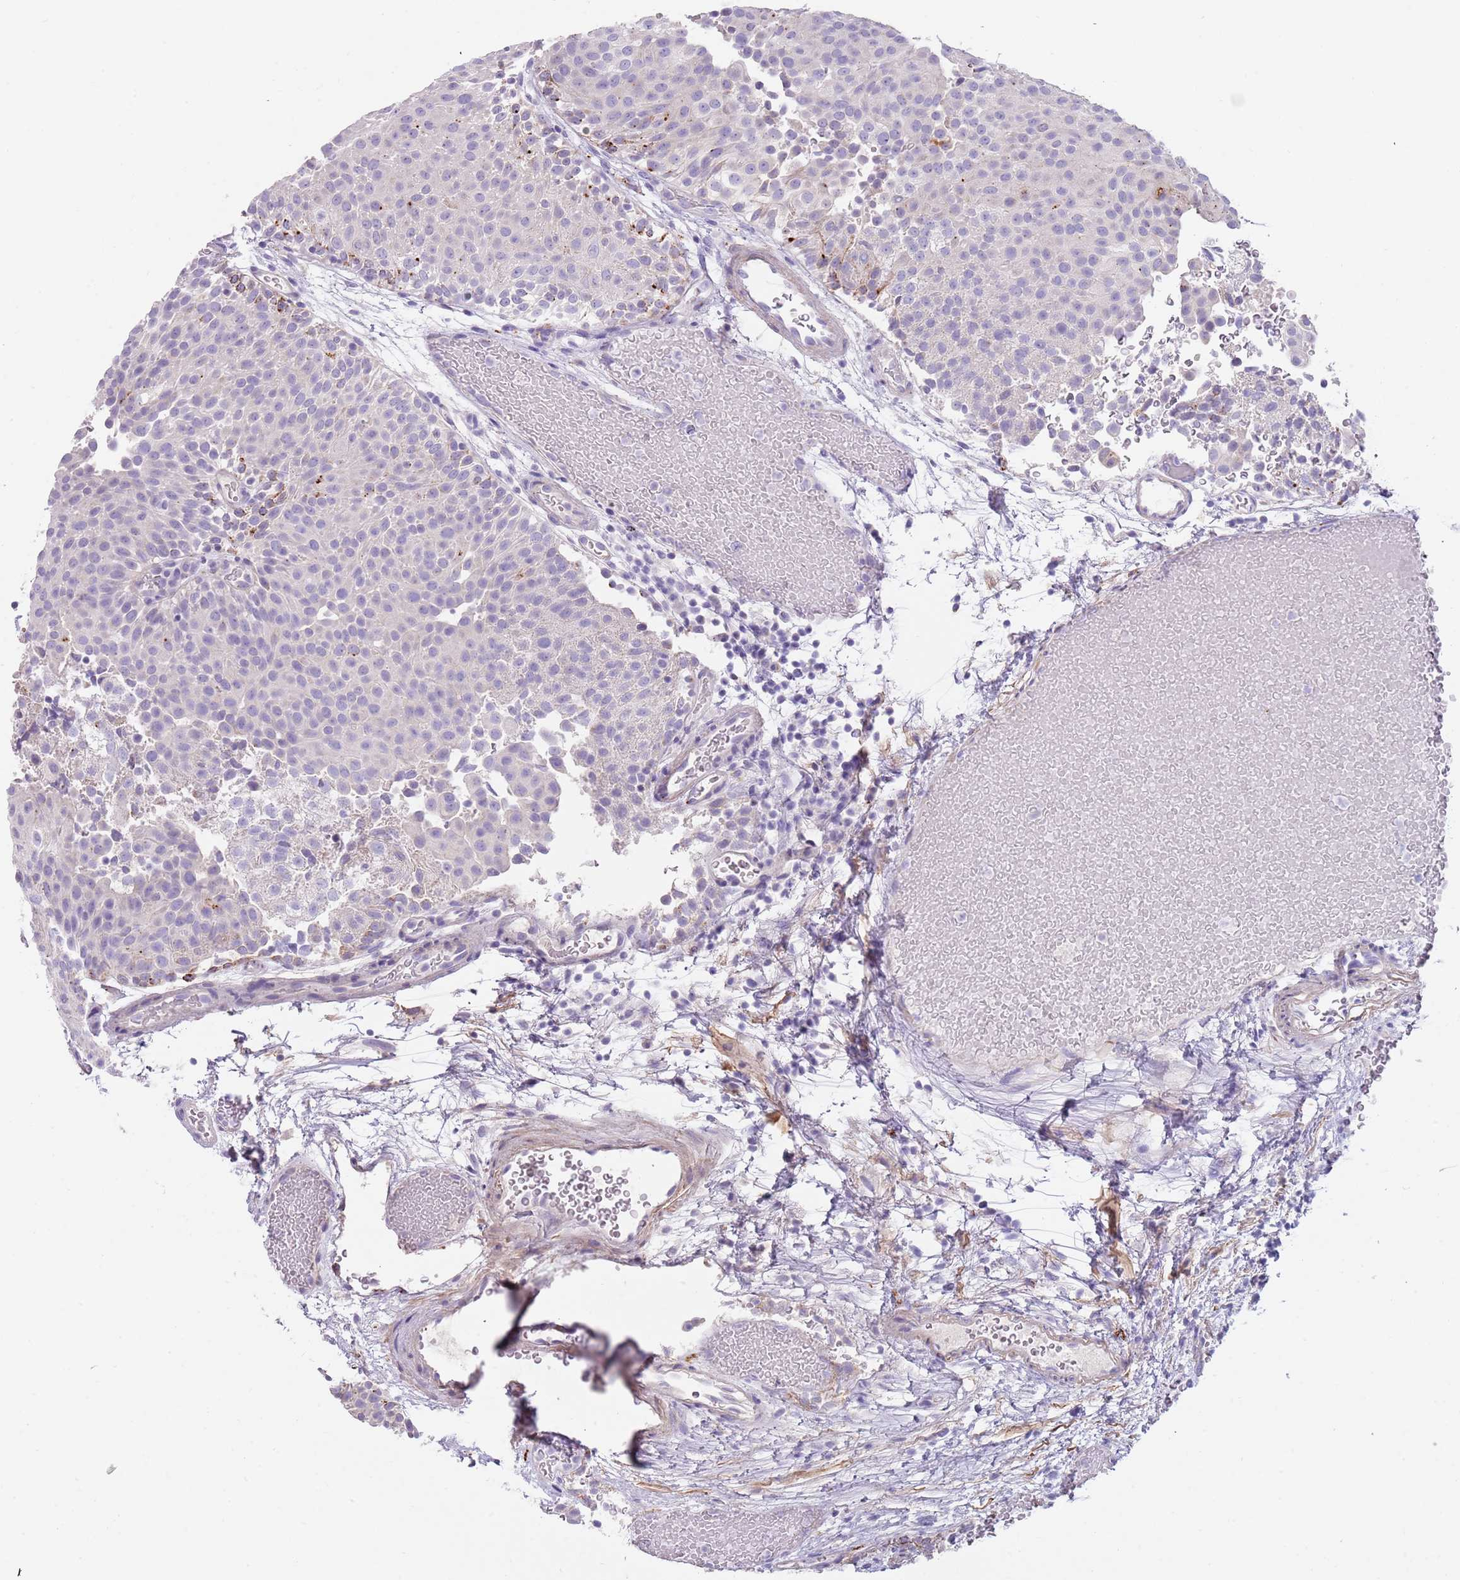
{"staining": {"intensity": "strong", "quantity": "<25%", "location": "cytoplasmic/membranous"}, "tissue": "urothelial cancer", "cell_type": "Tumor cells", "image_type": "cancer", "snomed": [{"axis": "morphology", "description": "Urothelial carcinoma, Low grade"}, {"axis": "topography", "description": "Urinary bladder"}], "caption": "Immunohistochemistry (IHC) staining of urothelial cancer, which reveals medium levels of strong cytoplasmic/membranous positivity in approximately <25% of tumor cells indicating strong cytoplasmic/membranous protein staining. The staining was performed using DAB (3,3'-diaminobenzidine) (brown) for protein detection and nuclei were counterstained in hematoxylin (blue).", "gene": "LRRN3", "patient": {"sex": "male", "age": 78}}